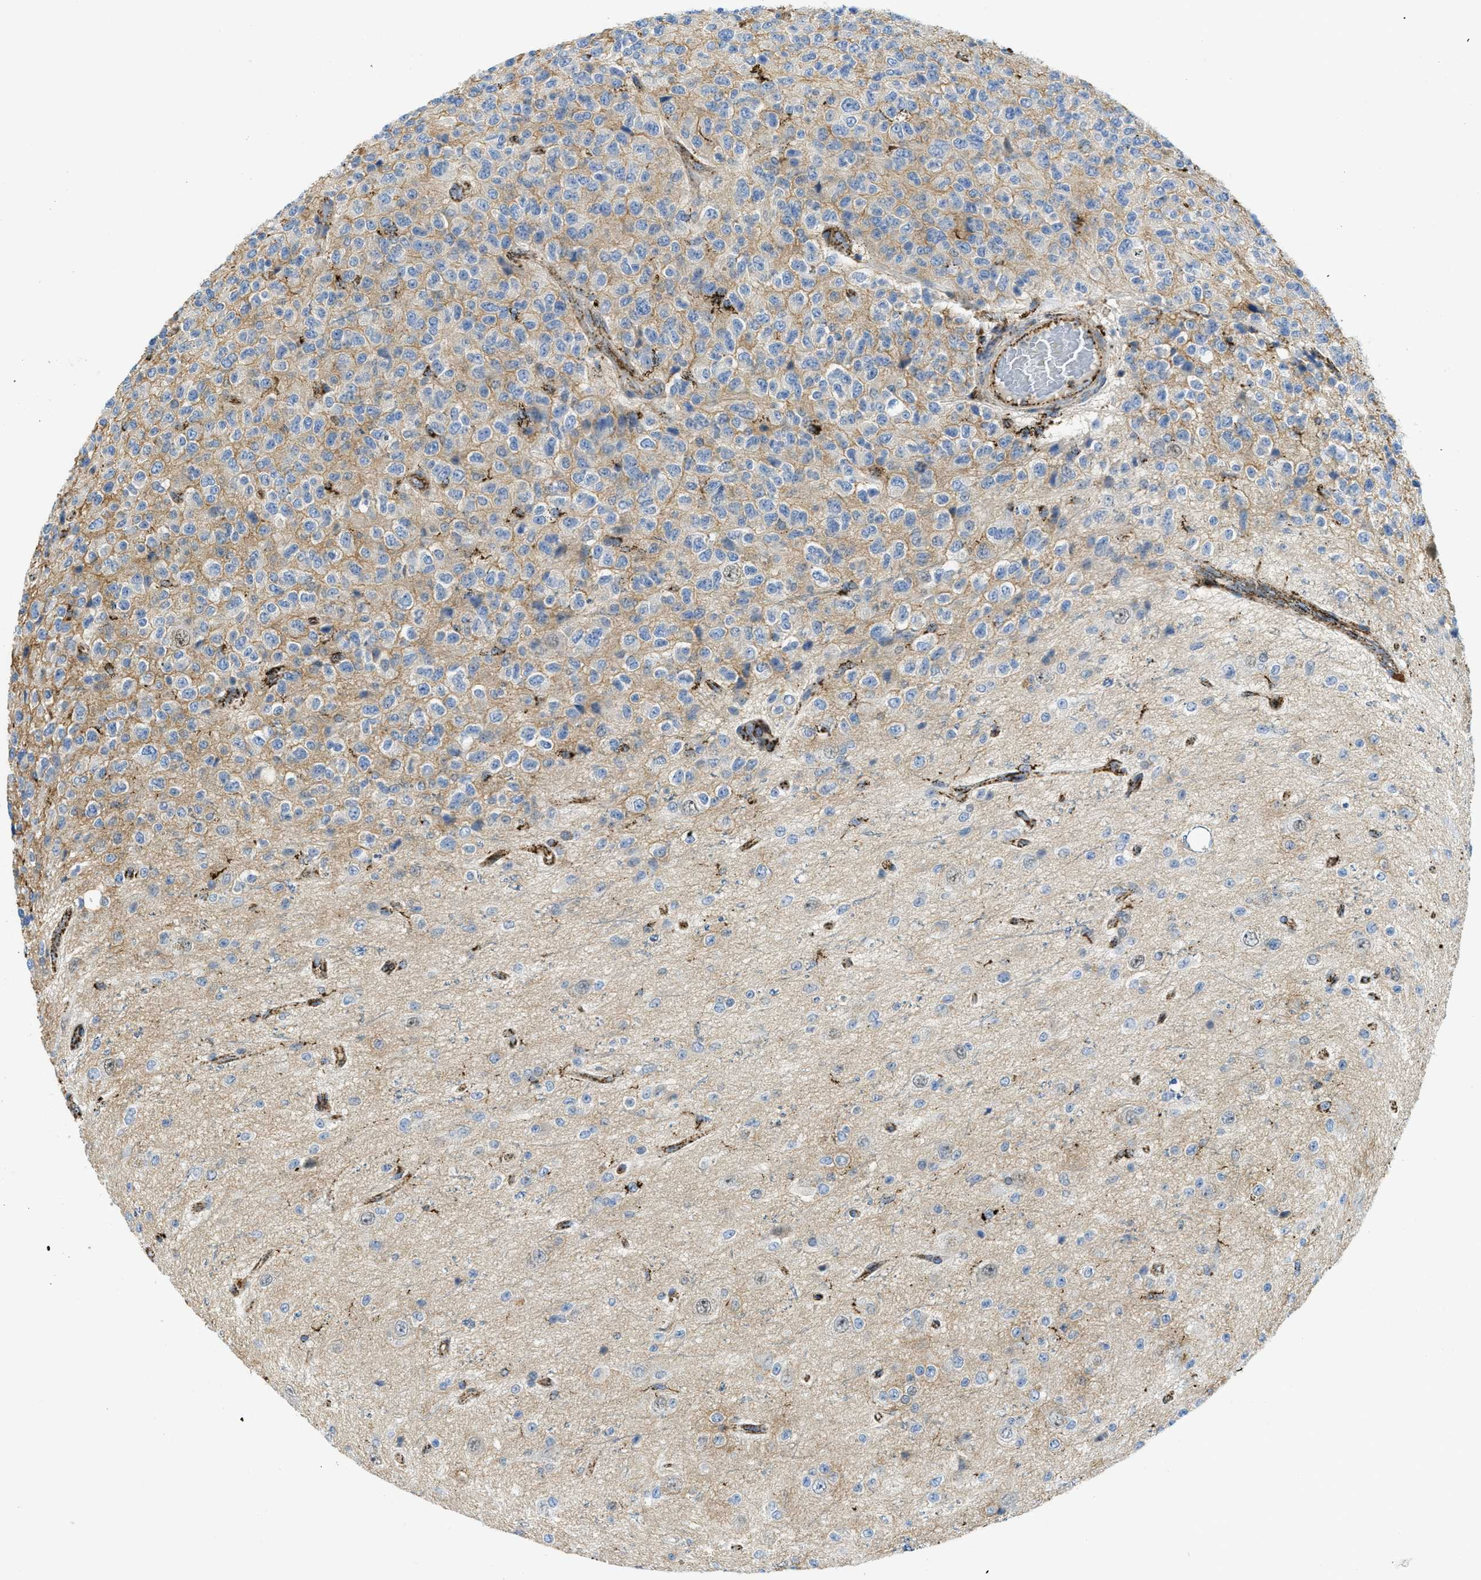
{"staining": {"intensity": "negative", "quantity": "none", "location": "none"}, "tissue": "glioma", "cell_type": "Tumor cells", "image_type": "cancer", "snomed": [{"axis": "morphology", "description": "Glioma, malignant, High grade"}, {"axis": "topography", "description": "pancreas cauda"}], "caption": "Photomicrograph shows no protein staining in tumor cells of glioma tissue. The staining was performed using DAB (3,3'-diaminobenzidine) to visualize the protein expression in brown, while the nuclei were stained in blue with hematoxylin (Magnification: 20x).", "gene": "SQOR", "patient": {"sex": "male", "age": 60}}